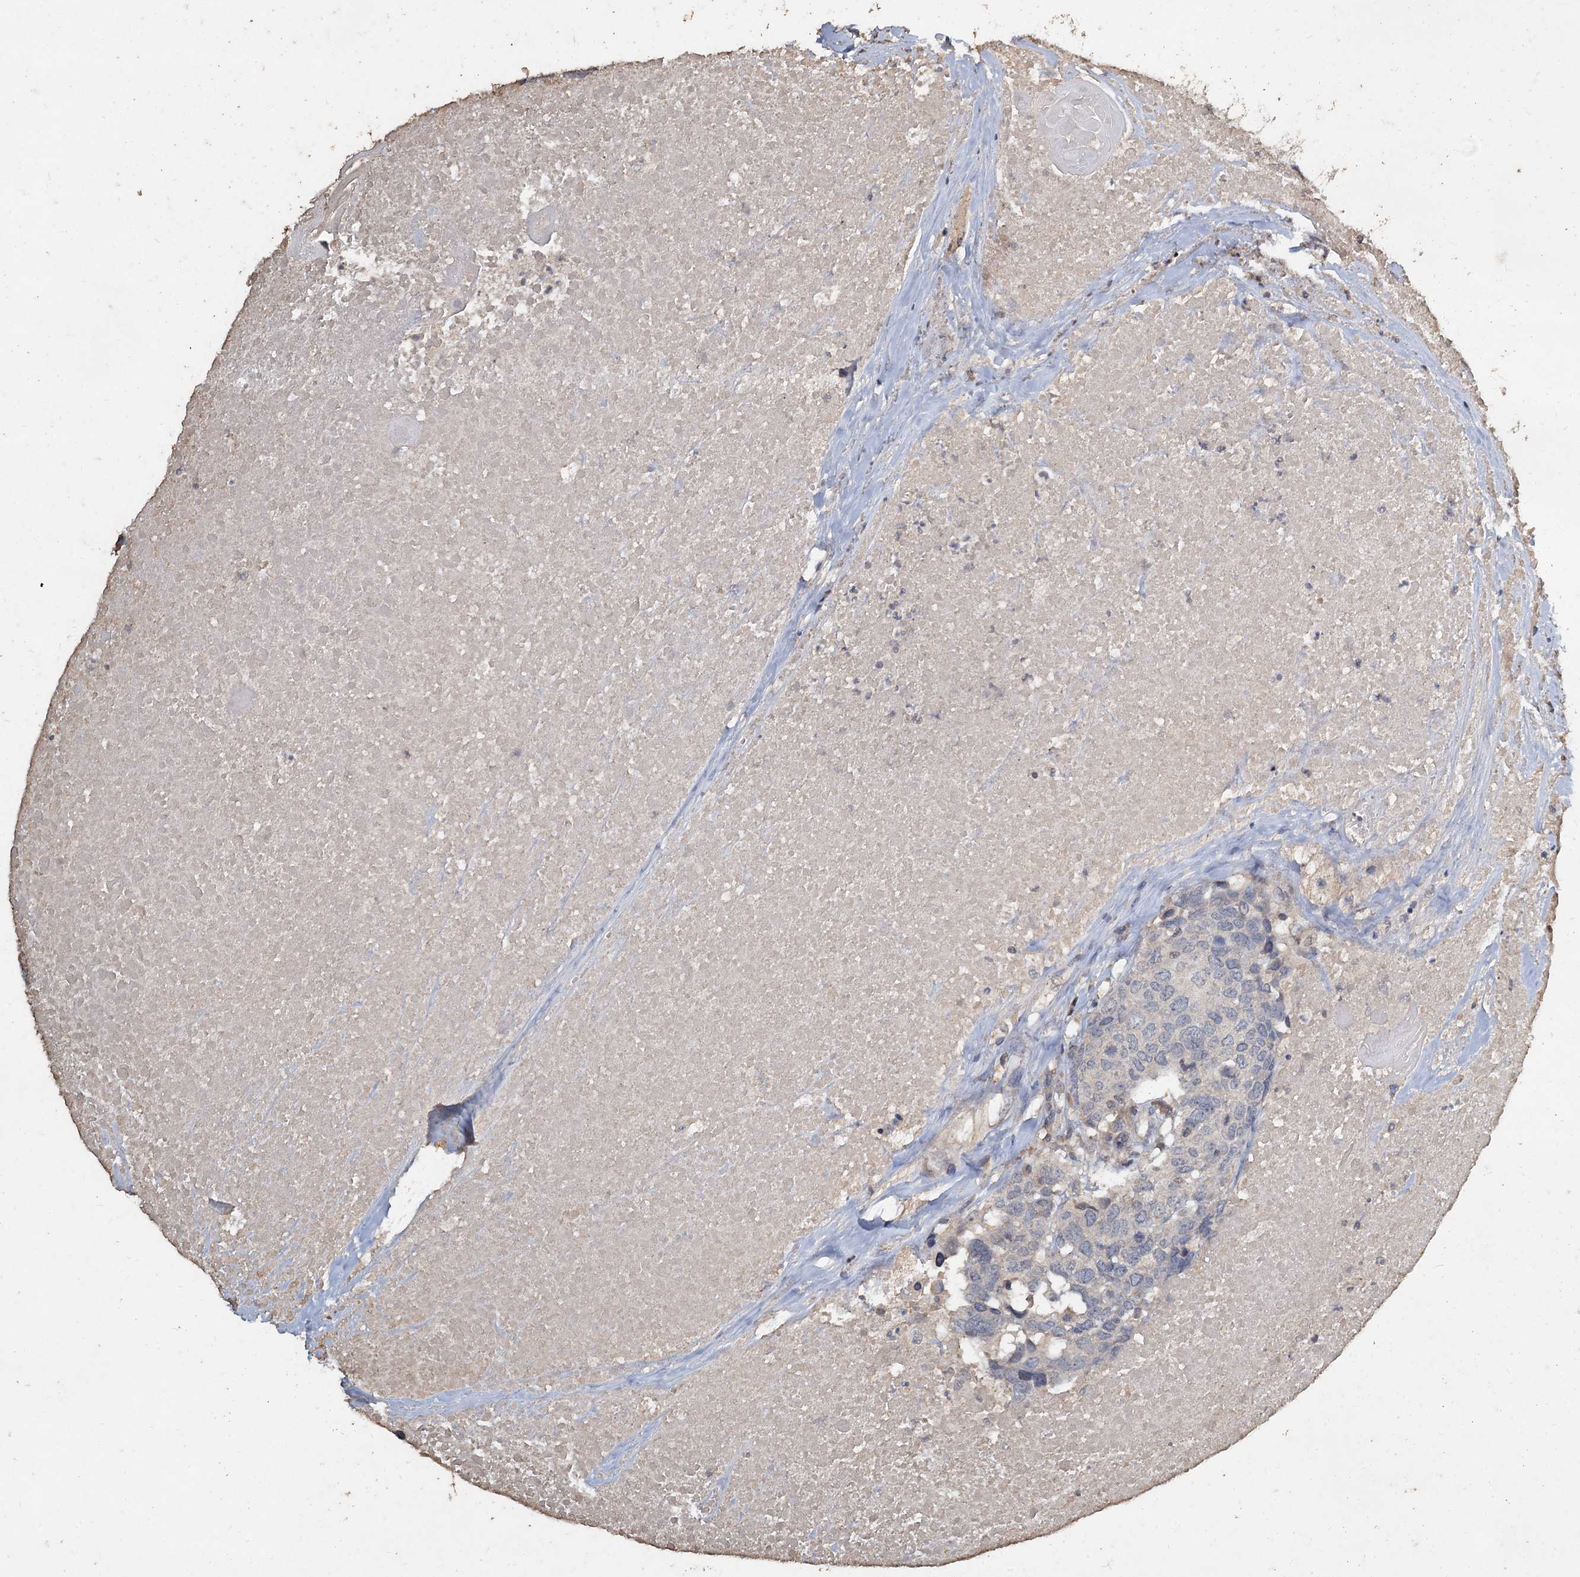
{"staining": {"intensity": "negative", "quantity": "none", "location": "none"}, "tissue": "head and neck cancer", "cell_type": "Tumor cells", "image_type": "cancer", "snomed": [{"axis": "morphology", "description": "Squamous cell carcinoma, NOS"}, {"axis": "topography", "description": "Head-Neck"}], "caption": "Head and neck squamous cell carcinoma stained for a protein using IHC reveals no expression tumor cells.", "gene": "CCDC61", "patient": {"sex": "male", "age": 66}}